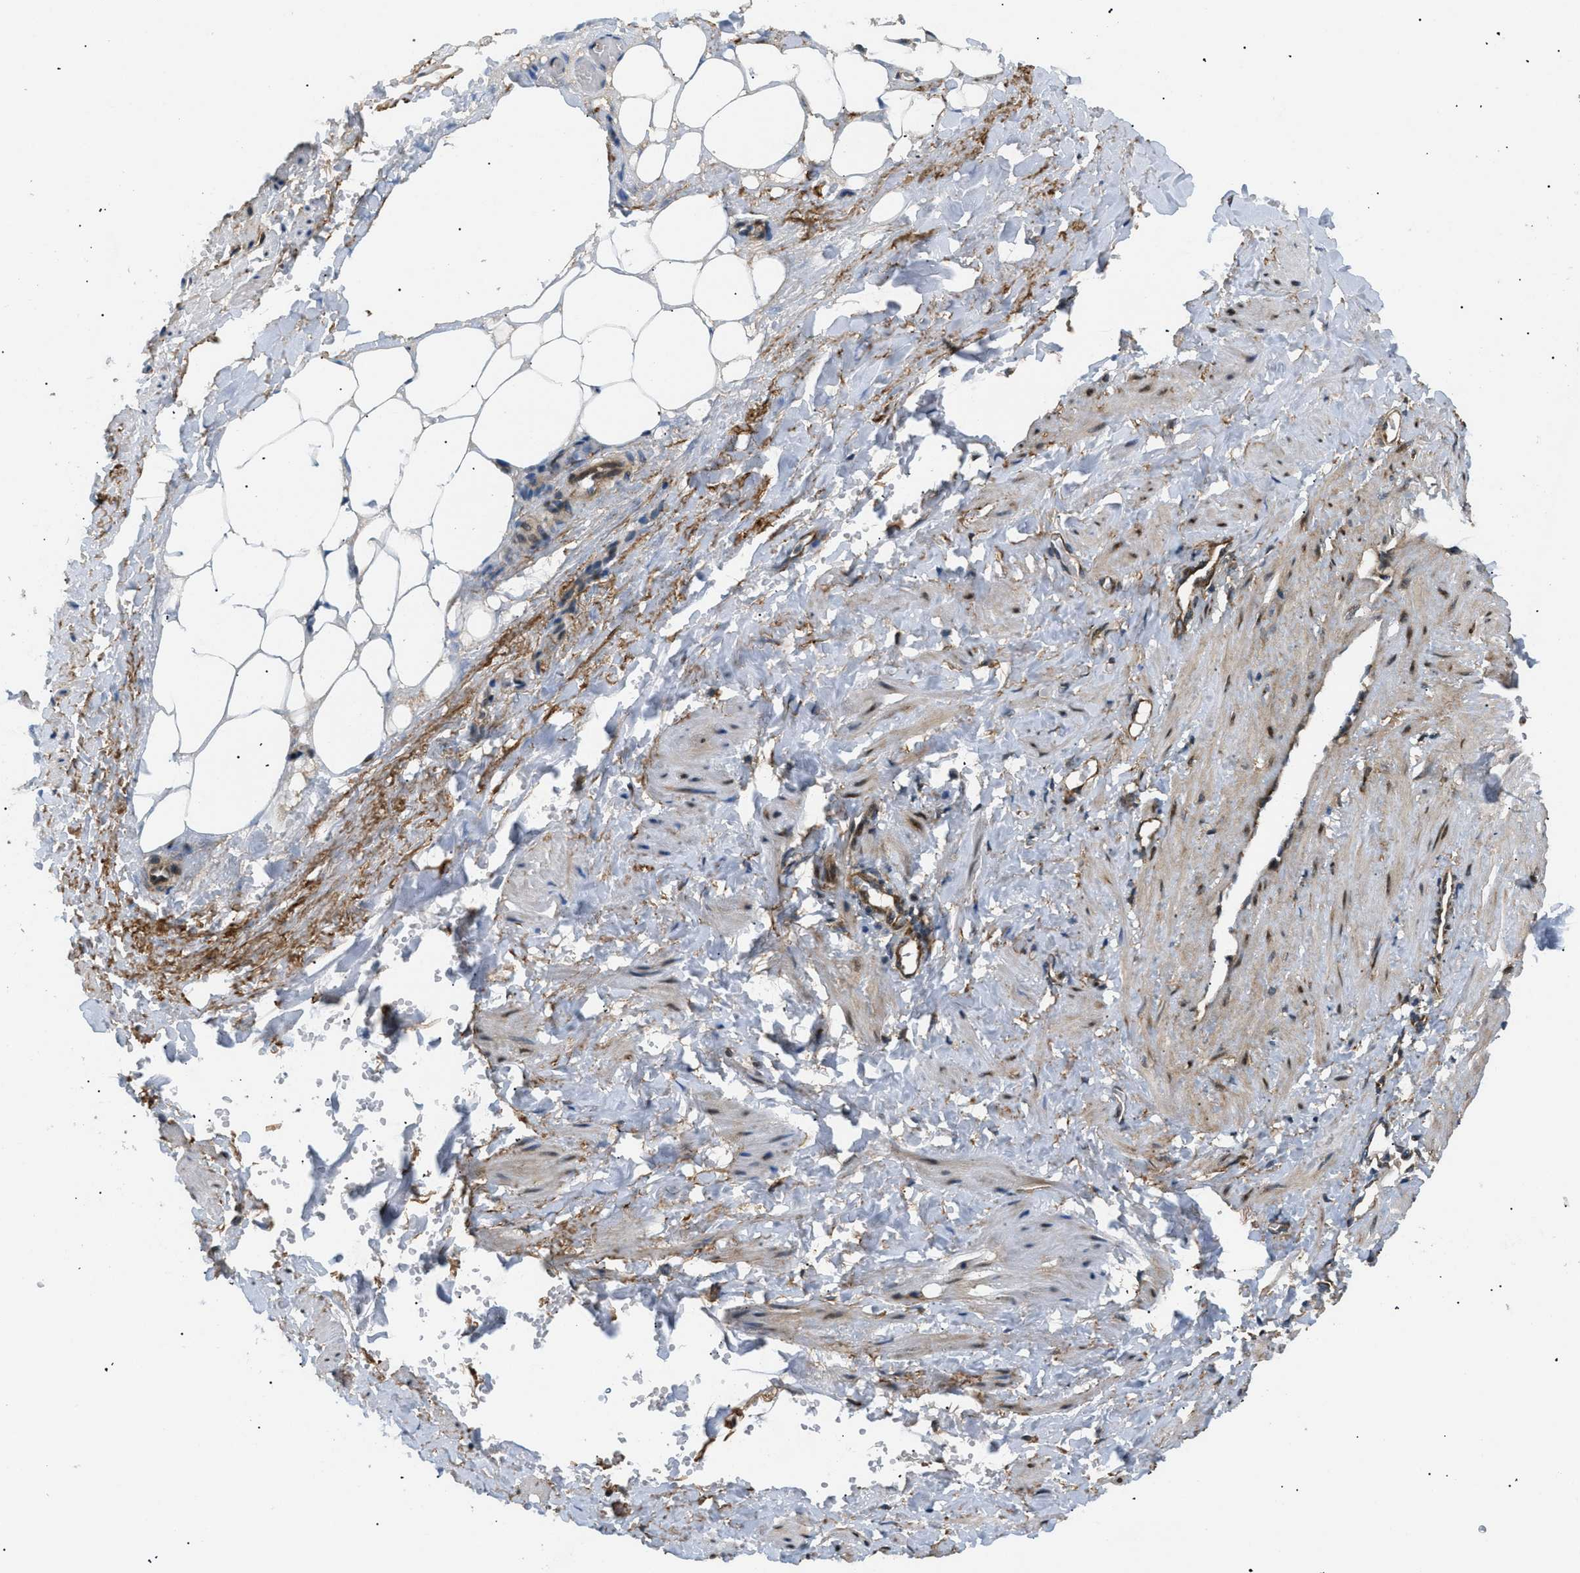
{"staining": {"intensity": "negative", "quantity": "none", "location": "none"}, "tissue": "adipose tissue", "cell_type": "Adipocytes", "image_type": "normal", "snomed": [{"axis": "morphology", "description": "Normal tissue, NOS"}, {"axis": "topography", "description": "Soft tissue"}, {"axis": "topography", "description": "Vascular tissue"}], "caption": "Adipocytes are negative for protein expression in benign human adipose tissue. (IHC, brightfield microscopy, high magnification).", "gene": "LYSMD3", "patient": {"sex": "female", "age": 35}}